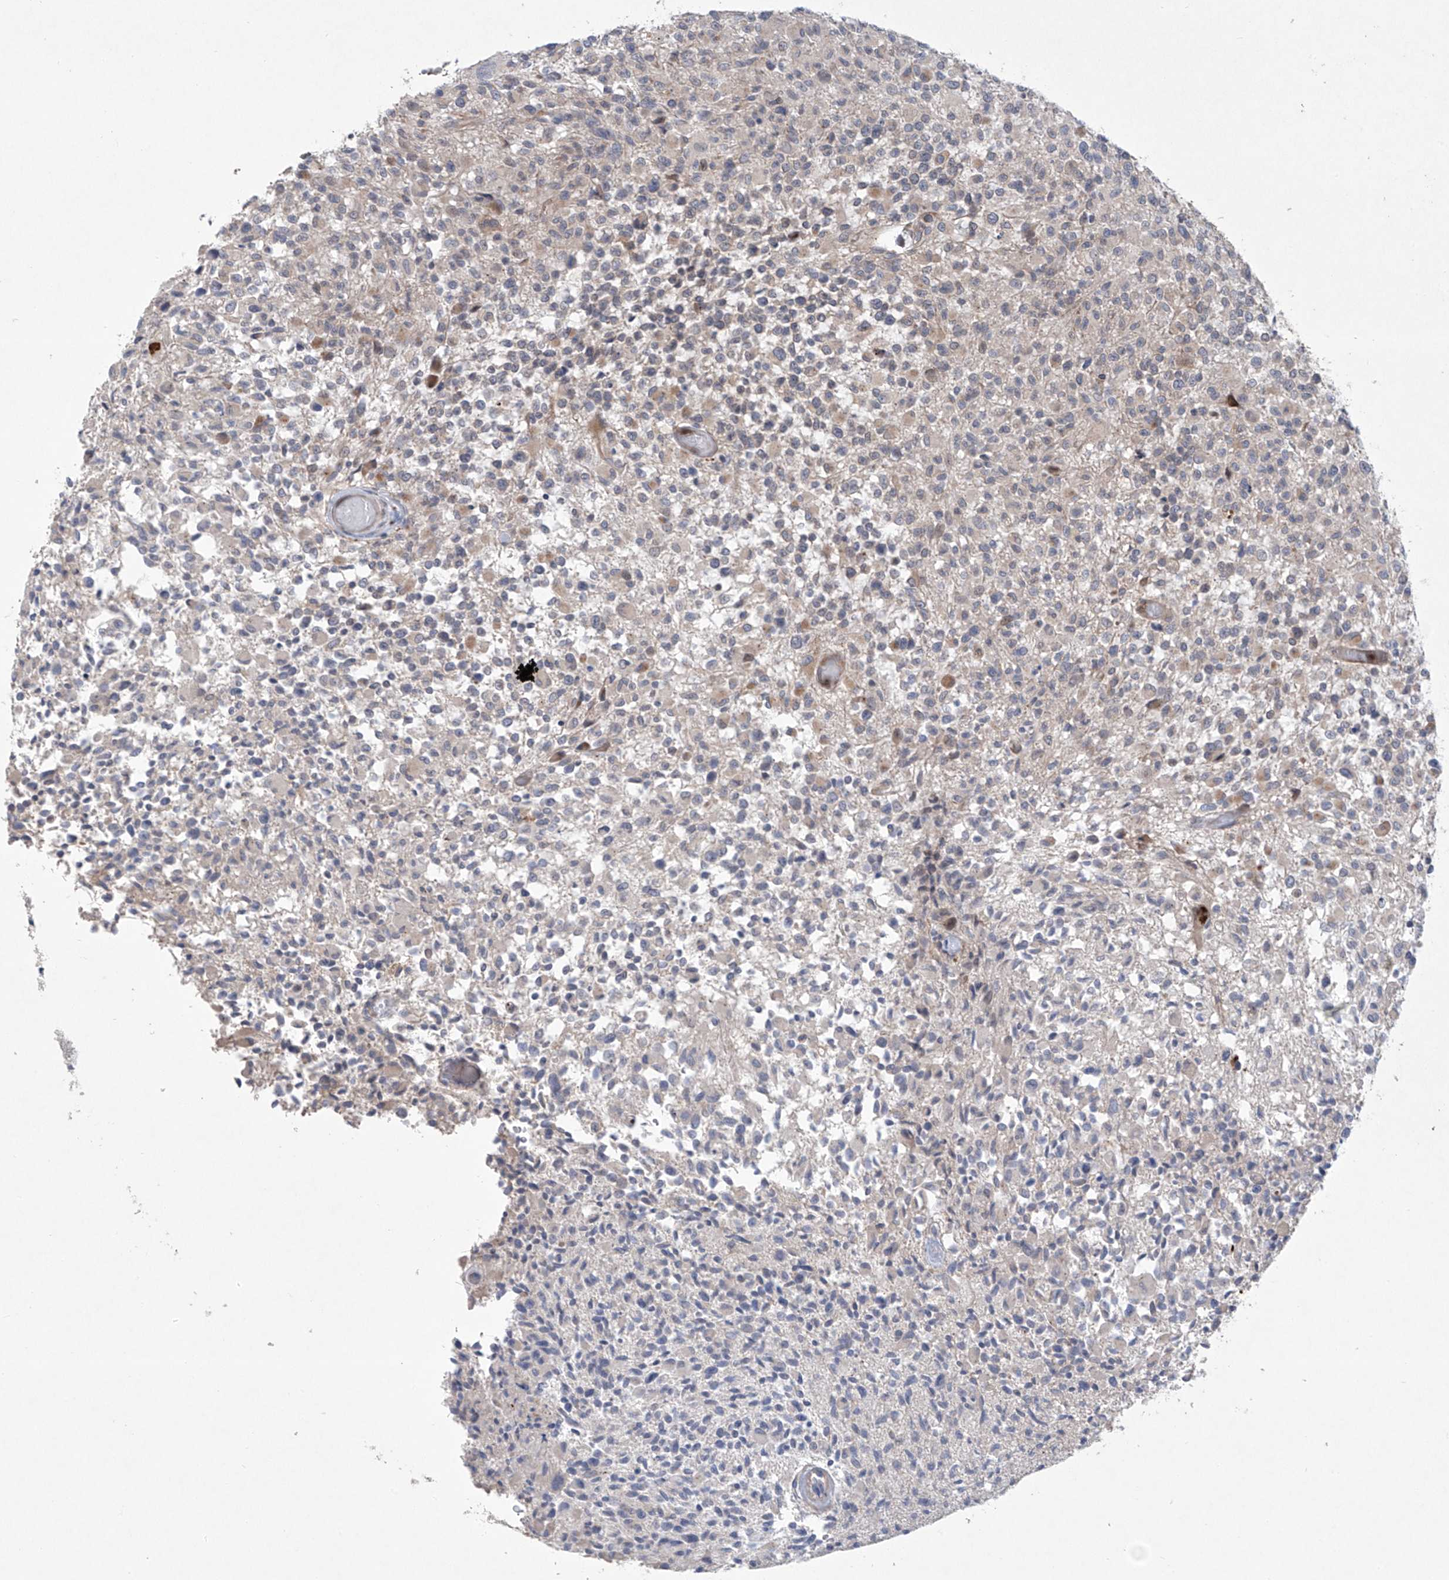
{"staining": {"intensity": "weak", "quantity": "<25%", "location": "cytoplasmic/membranous"}, "tissue": "glioma", "cell_type": "Tumor cells", "image_type": "cancer", "snomed": [{"axis": "morphology", "description": "Glioma, malignant, High grade"}, {"axis": "morphology", "description": "Glioblastoma, NOS"}, {"axis": "topography", "description": "Brain"}], "caption": "Immunohistochemistry of glioma demonstrates no expression in tumor cells.", "gene": "KLC4", "patient": {"sex": "male", "age": 60}}